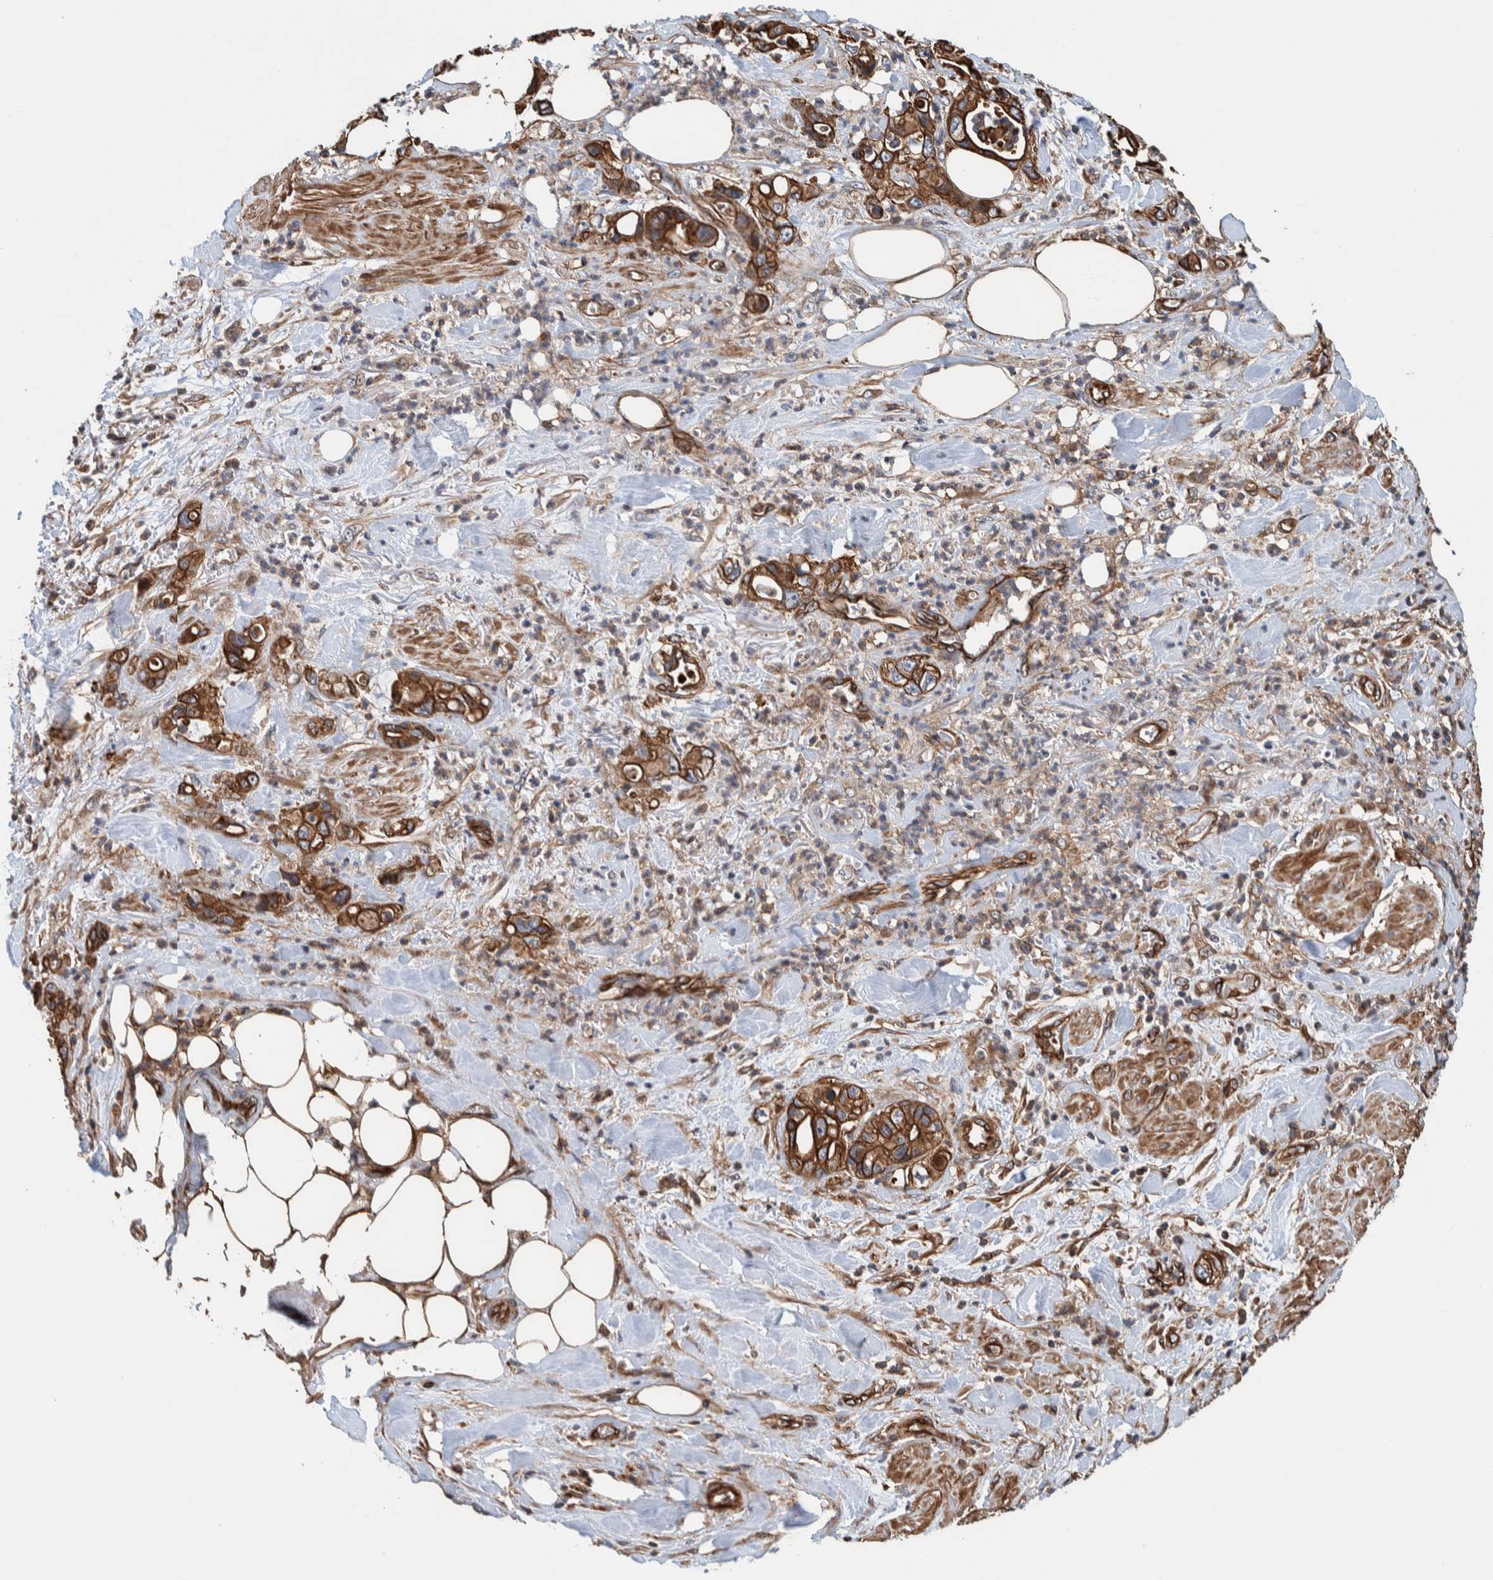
{"staining": {"intensity": "strong", "quantity": ">75%", "location": "cytoplasmic/membranous"}, "tissue": "pancreatic cancer", "cell_type": "Tumor cells", "image_type": "cancer", "snomed": [{"axis": "morphology", "description": "Adenocarcinoma, NOS"}, {"axis": "topography", "description": "Pancreas"}], "caption": "Pancreatic adenocarcinoma stained with a protein marker exhibits strong staining in tumor cells.", "gene": "PKD1L1", "patient": {"sex": "male", "age": 70}}